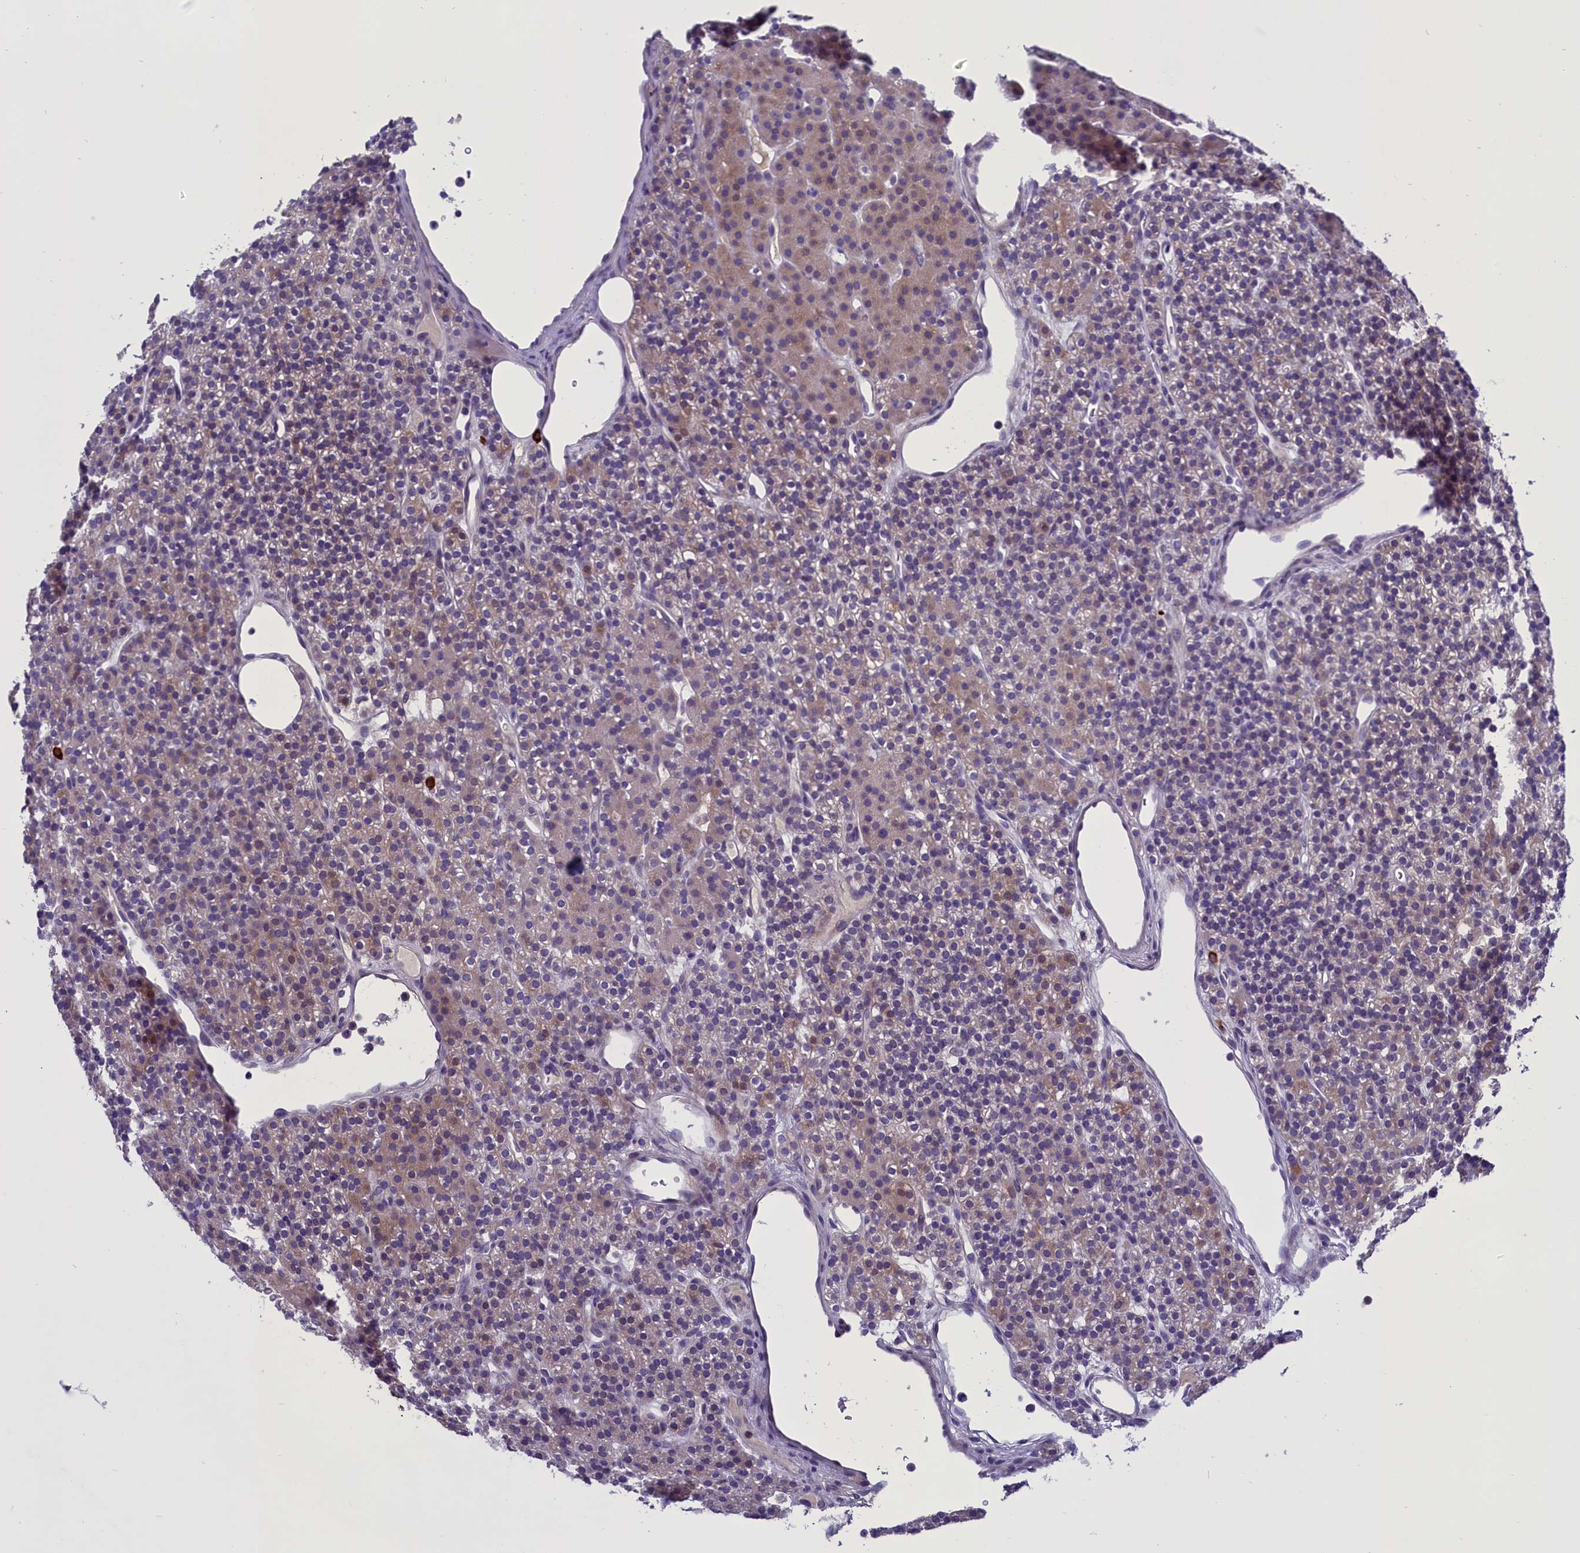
{"staining": {"intensity": "moderate", "quantity": "<25%", "location": "cytoplasmic/membranous"}, "tissue": "parathyroid gland", "cell_type": "Glandular cells", "image_type": "normal", "snomed": [{"axis": "morphology", "description": "Normal tissue, NOS"}, {"axis": "morphology", "description": "Hyperplasia, NOS"}, {"axis": "topography", "description": "Parathyroid gland"}], "caption": "This histopathology image exhibits immunohistochemistry staining of unremarkable human parathyroid gland, with low moderate cytoplasmic/membranous staining in about <25% of glandular cells.", "gene": "ENPP6", "patient": {"sex": "male", "age": 44}}